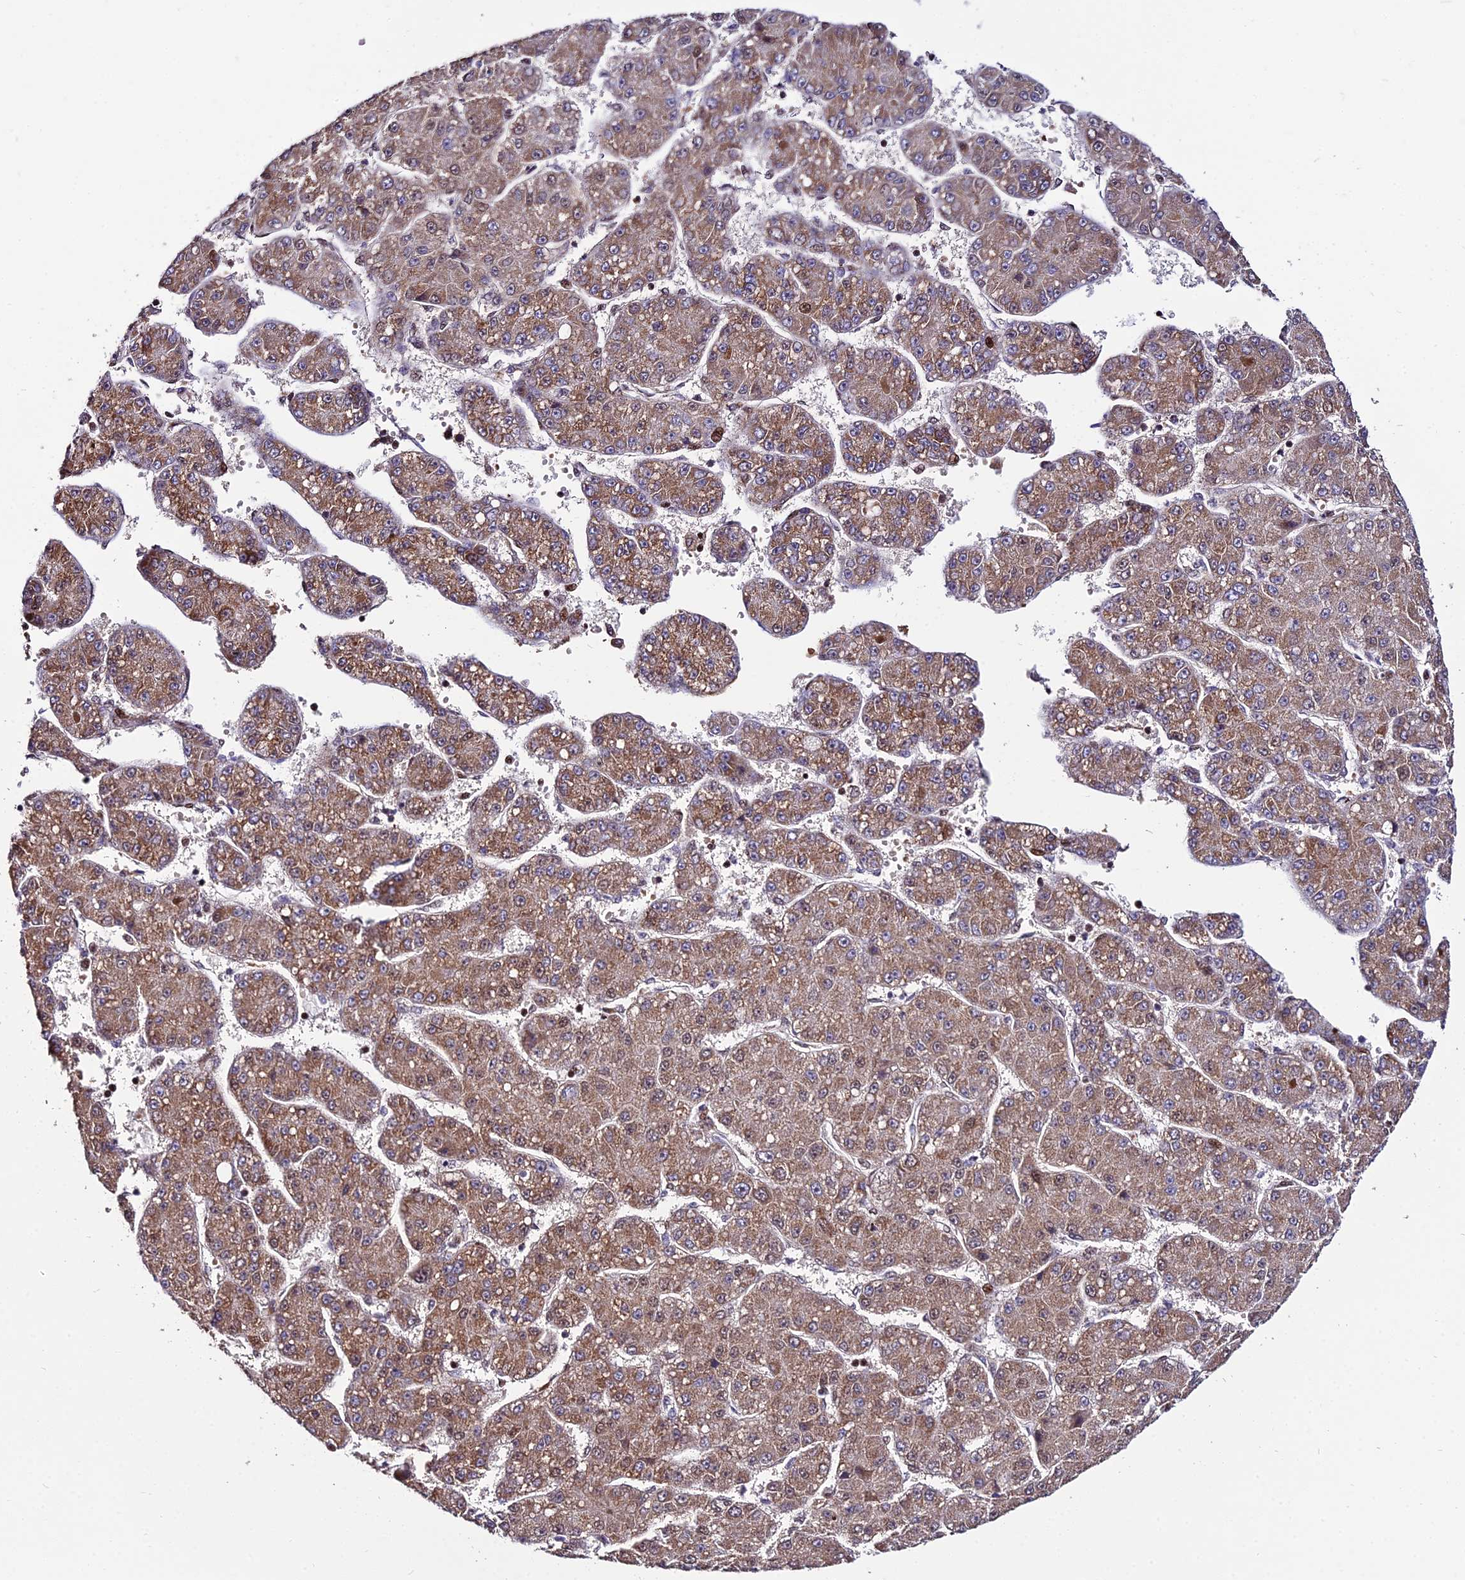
{"staining": {"intensity": "moderate", "quantity": ">75%", "location": "cytoplasmic/membranous,nuclear"}, "tissue": "liver cancer", "cell_type": "Tumor cells", "image_type": "cancer", "snomed": [{"axis": "morphology", "description": "Carcinoma, Hepatocellular, NOS"}, {"axis": "topography", "description": "Liver"}], "caption": "Liver hepatocellular carcinoma stained with DAB (3,3'-diaminobenzidine) immunohistochemistry (IHC) exhibits medium levels of moderate cytoplasmic/membranous and nuclear expression in approximately >75% of tumor cells.", "gene": "CIB3", "patient": {"sex": "male", "age": 67}}